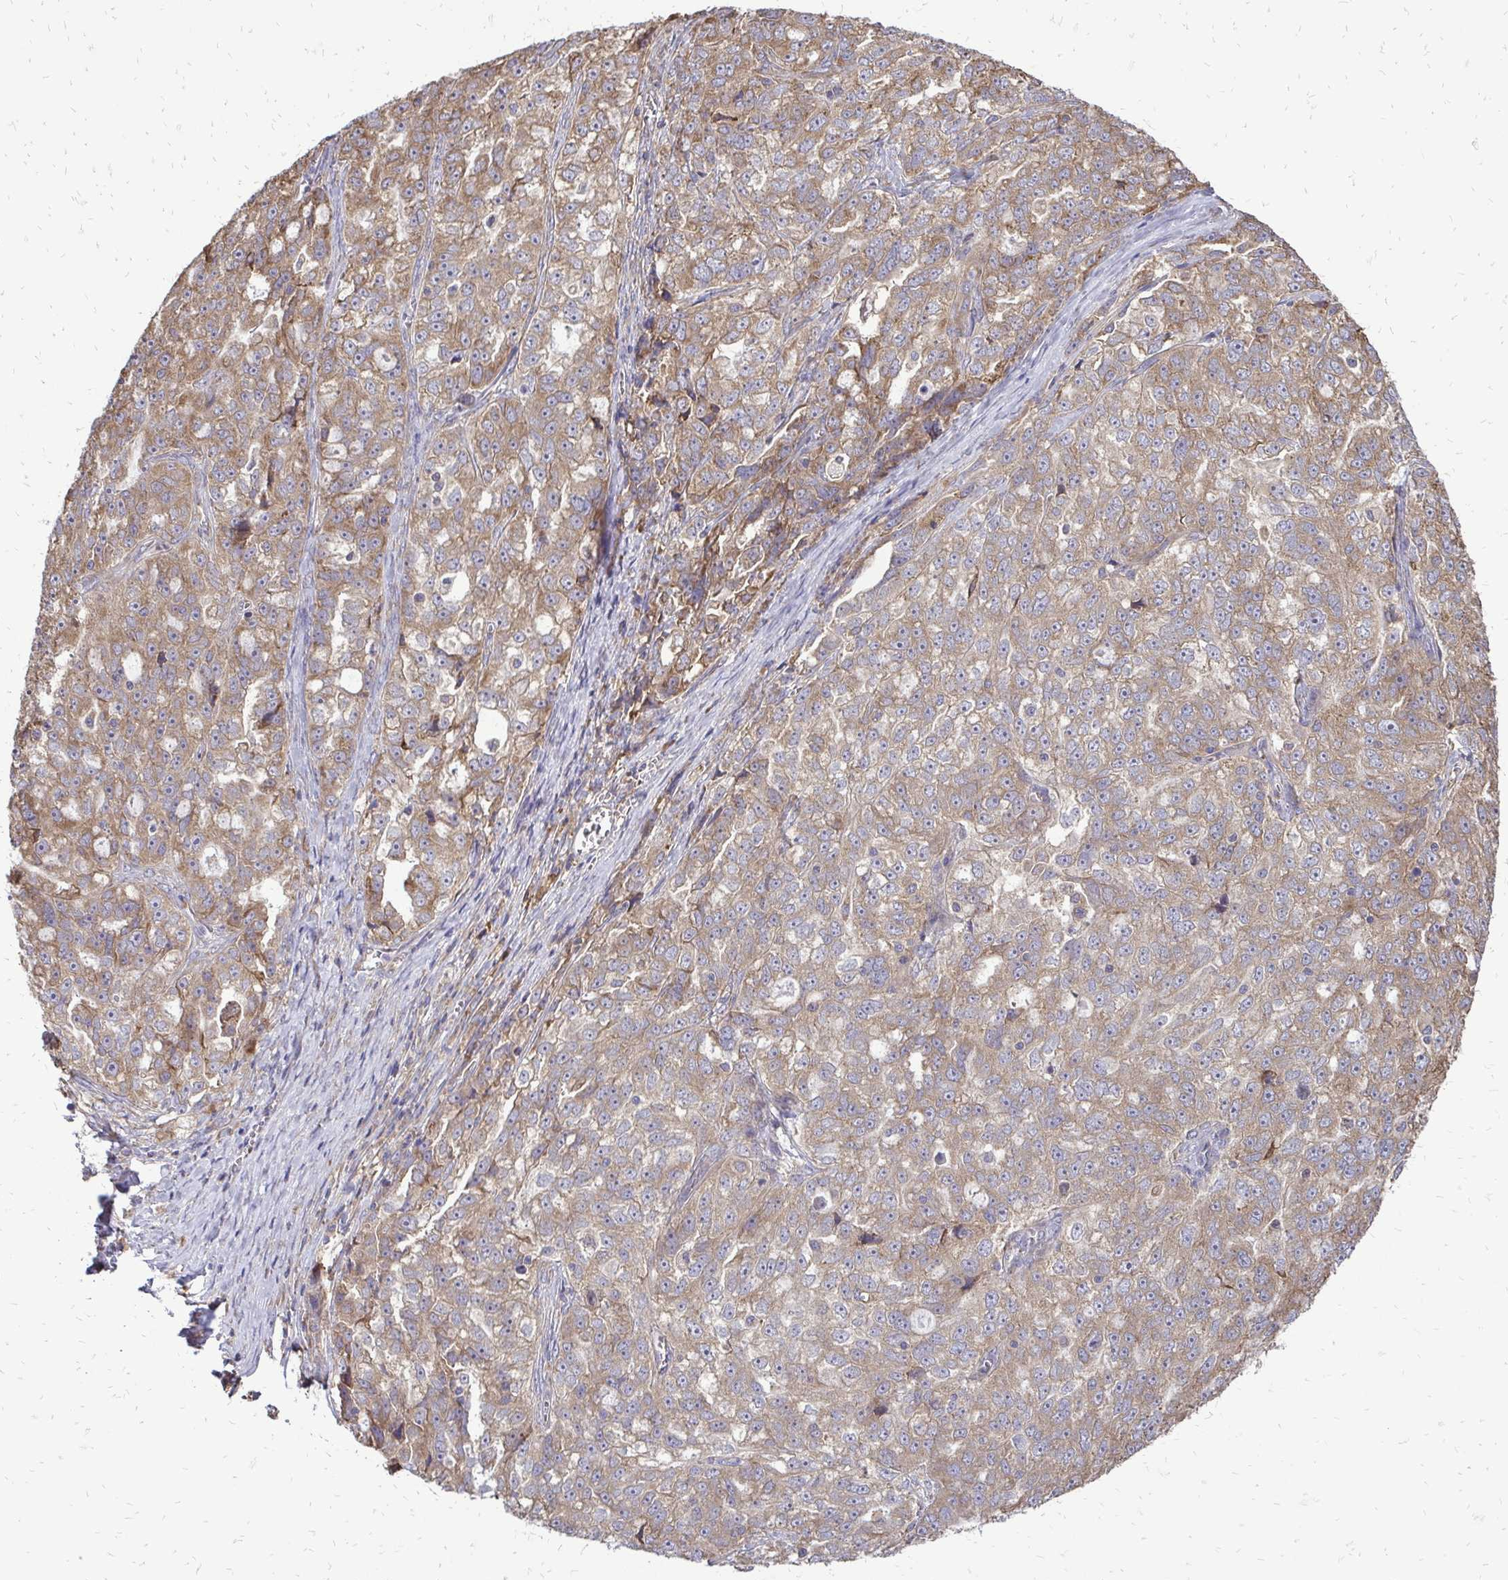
{"staining": {"intensity": "moderate", "quantity": ">75%", "location": "cytoplasmic/membranous"}, "tissue": "ovarian cancer", "cell_type": "Tumor cells", "image_type": "cancer", "snomed": [{"axis": "morphology", "description": "Cystadenocarcinoma, serous, NOS"}, {"axis": "topography", "description": "Ovary"}], "caption": "Ovarian cancer was stained to show a protein in brown. There is medium levels of moderate cytoplasmic/membranous staining in approximately >75% of tumor cells.", "gene": "RPS3", "patient": {"sex": "female", "age": 51}}